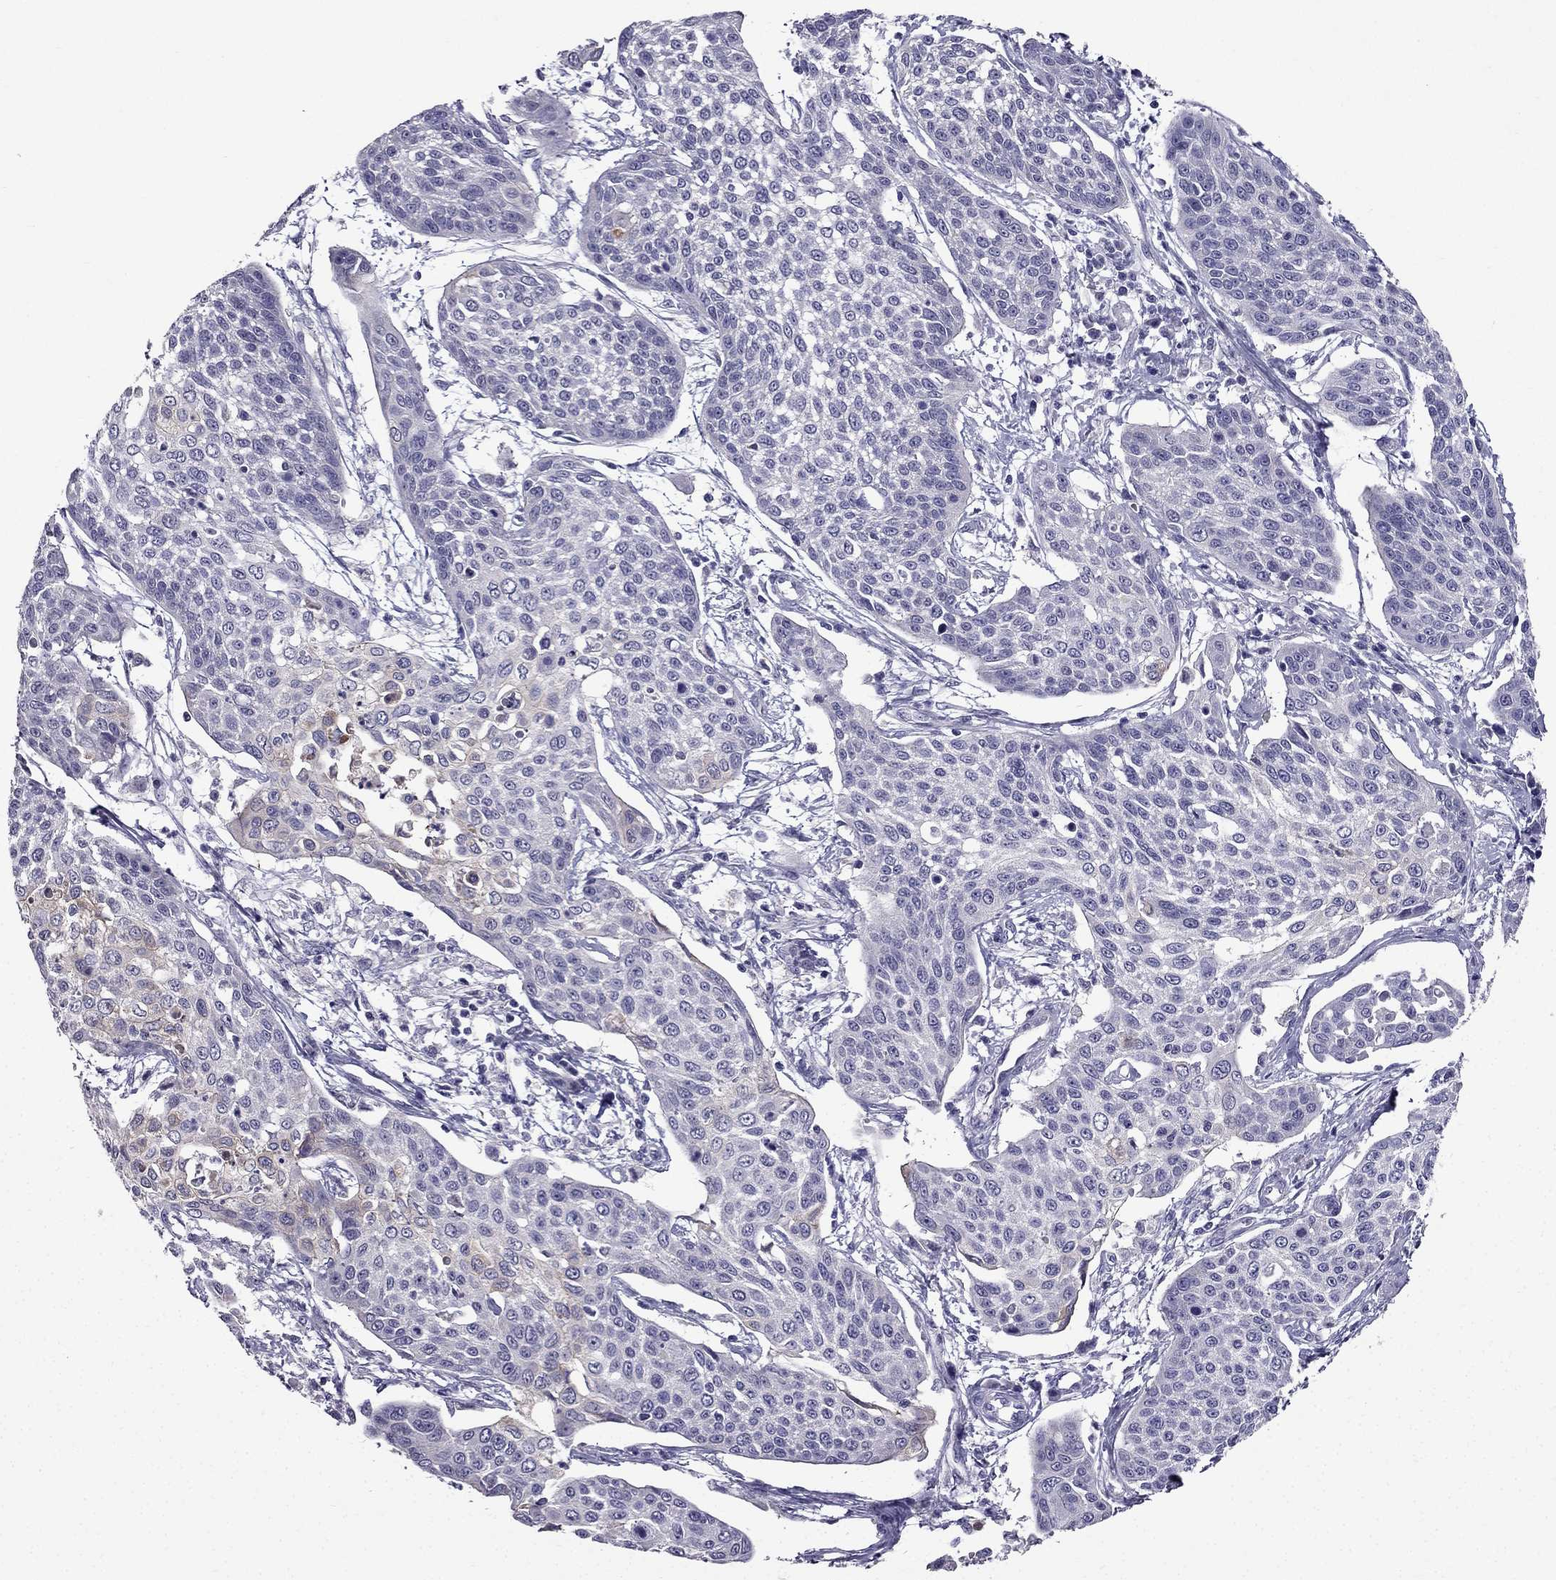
{"staining": {"intensity": "negative", "quantity": "none", "location": "none"}, "tissue": "cervical cancer", "cell_type": "Tumor cells", "image_type": "cancer", "snomed": [{"axis": "morphology", "description": "Squamous cell carcinoma, NOS"}, {"axis": "topography", "description": "Cervix"}], "caption": "This is a image of immunohistochemistry (IHC) staining of cervical cancer, which shows no positivity in tumor cells. (Brightfield microscopy of DAB (3,3'-diaminobenzidine) IHC at high magnification).", "gene": "DUSP15", "patient": {"sex": "female", "age": 34}}